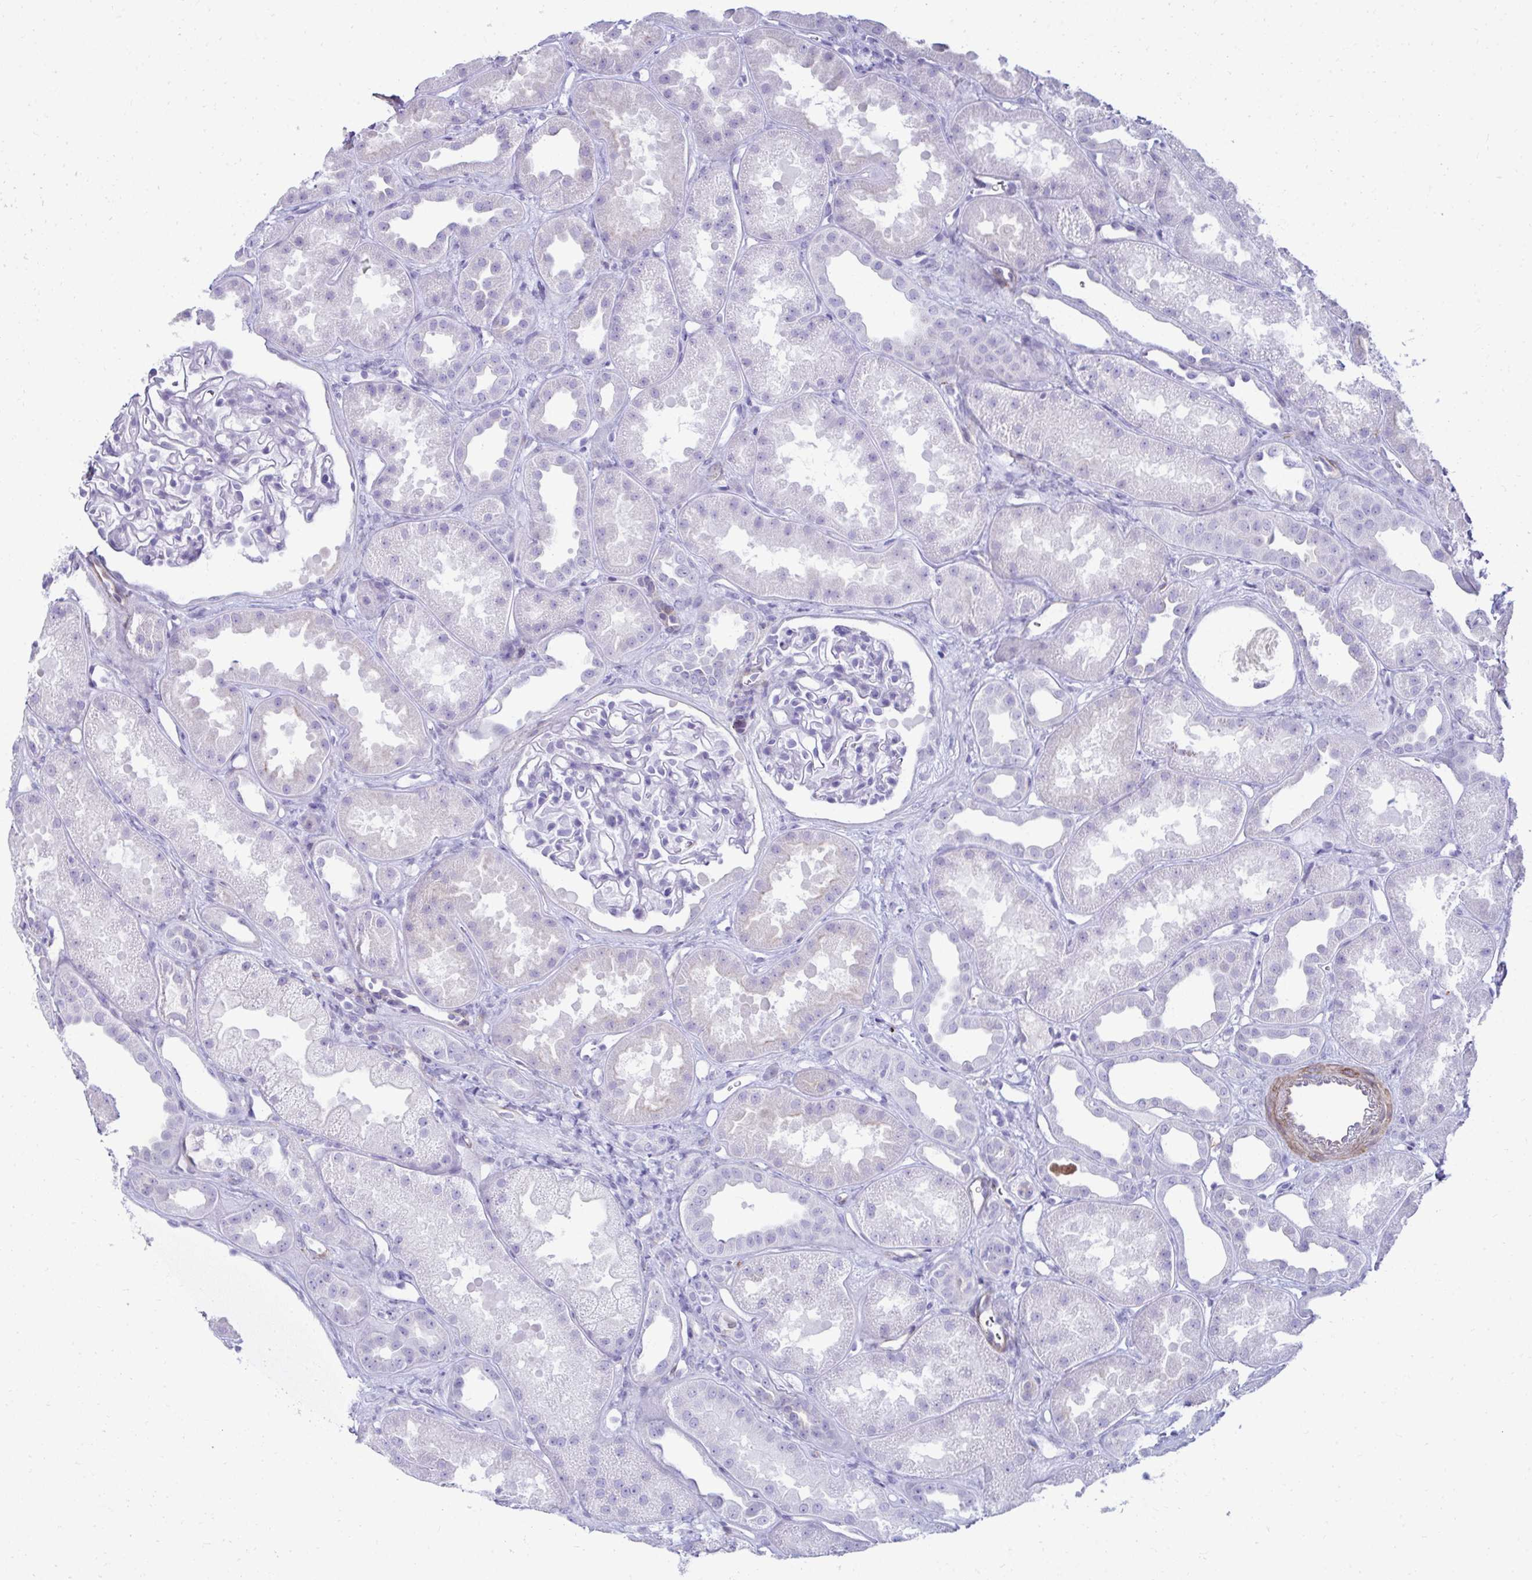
{"staining": {"intensity": "negative", "quantity": "none", "location": "none"}, "tissue": "kidney", "cell_type": "Cells in glomeruli", "image_type": "normal", "snomed": [{"axis": "morphology", "description": "Normal tissue, NOS"}, {"axis": "topography", "description": "Kidney"}], "caption": "There is no significant expression in cells in glomeruli of kidney. Brightfield microscopy of IHC stained with DAB (brown) and hematoxylin (blue), captured at high magnification.", "gene": "UBL3", "patient": {"sex": "male", "age": 61}}